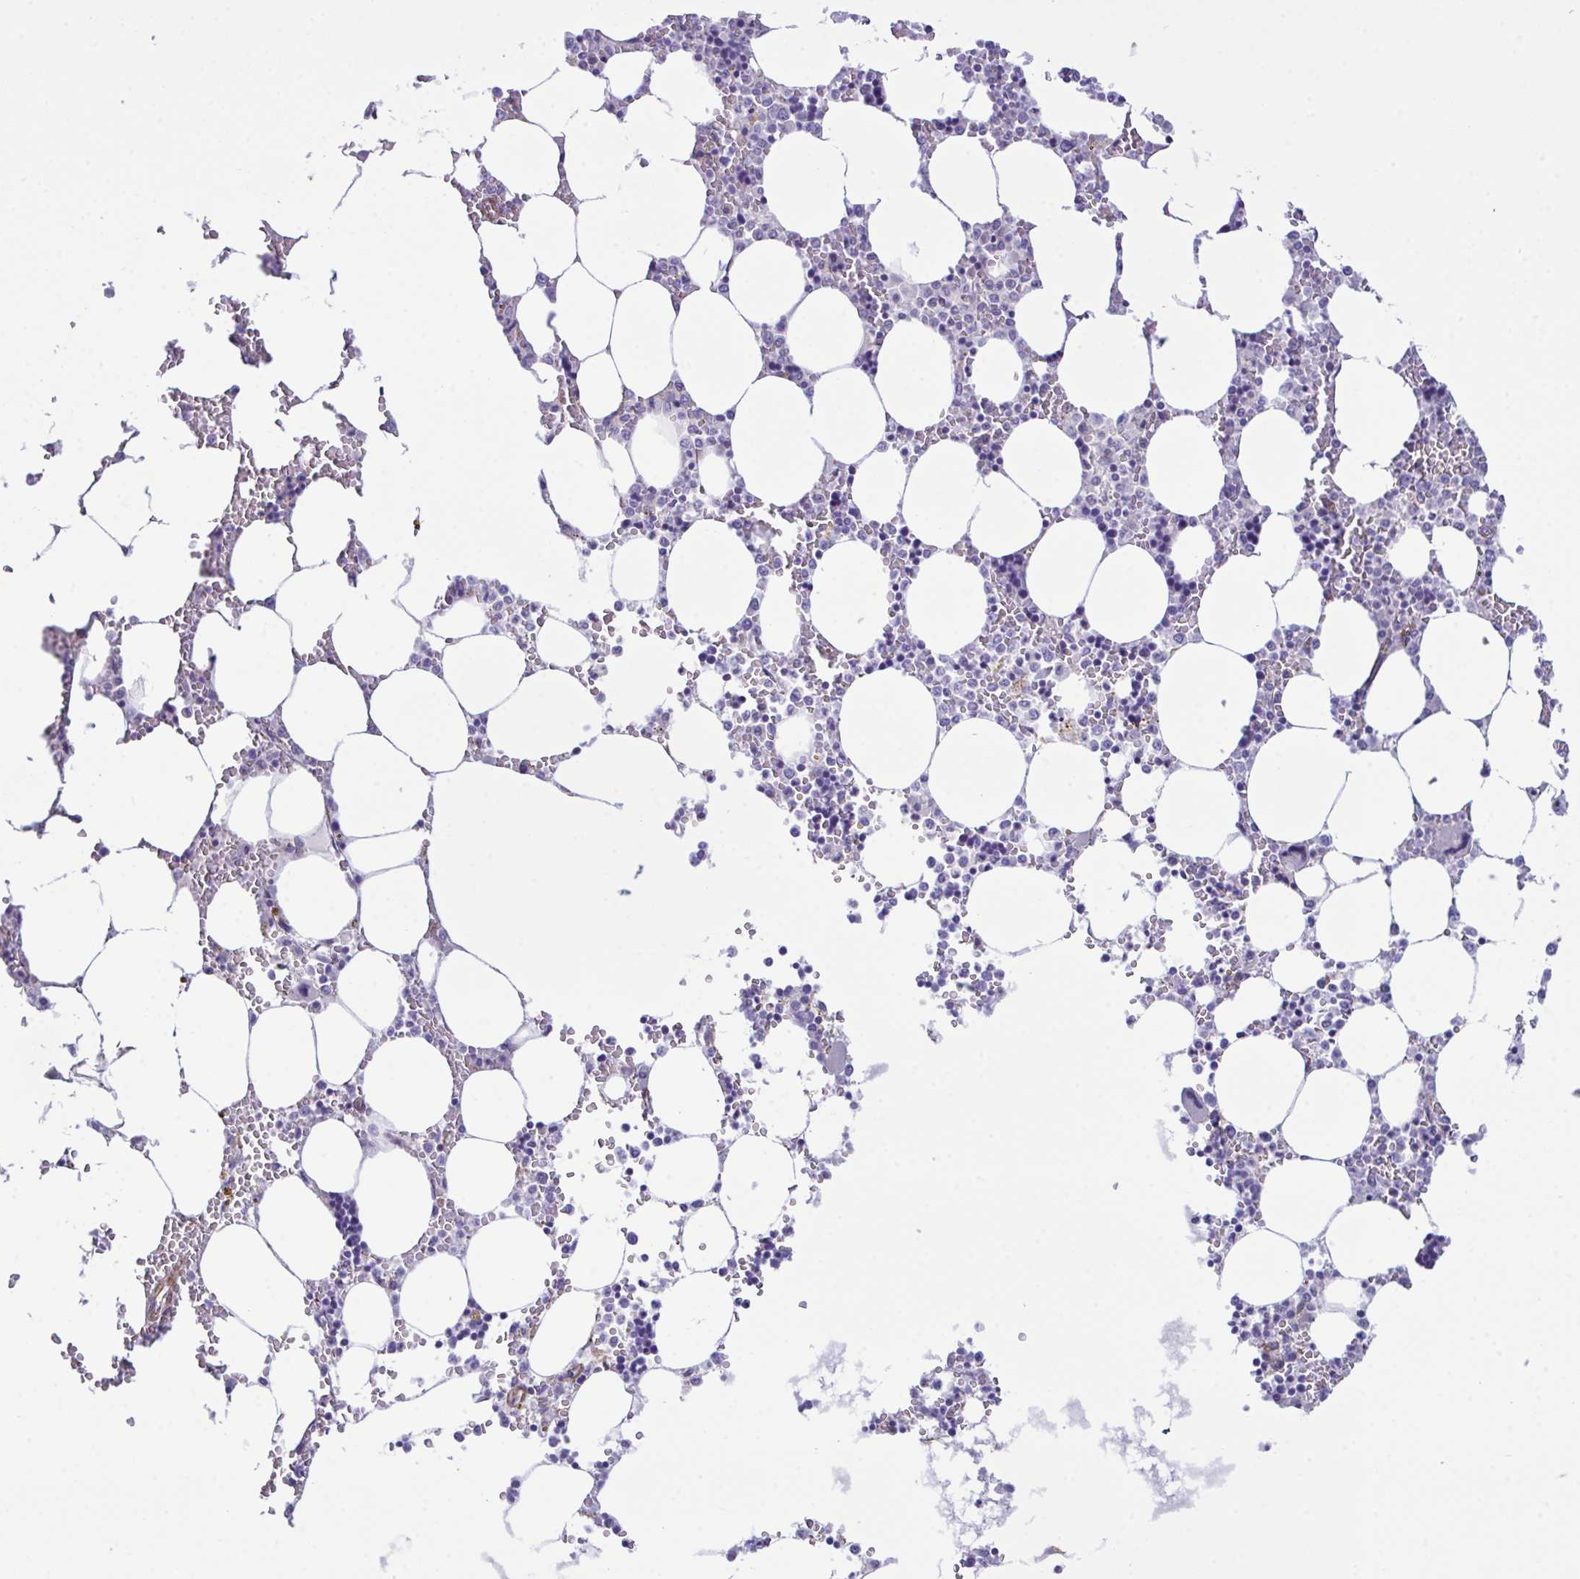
{"staining": {"intensity": "negative", "quantity": "none", "location": "none"}, "tissue": "bone marrow", "cell_type": "Hematopoietic cells", "image_type": "normal", "snomed": [{"axis": "morphology", "description": "Normal tissue, NOS"}, {"axis": "topography", "description": "Bone marrow"}], "caption": "Hematopoietic cells are negative for protein expression in unremarkable human bone marrow. (DAB immunohistochemistry (IHC), high magnification).", "gene": "SYNPO2L", "patient": {"sex": "male", "age": 64}}